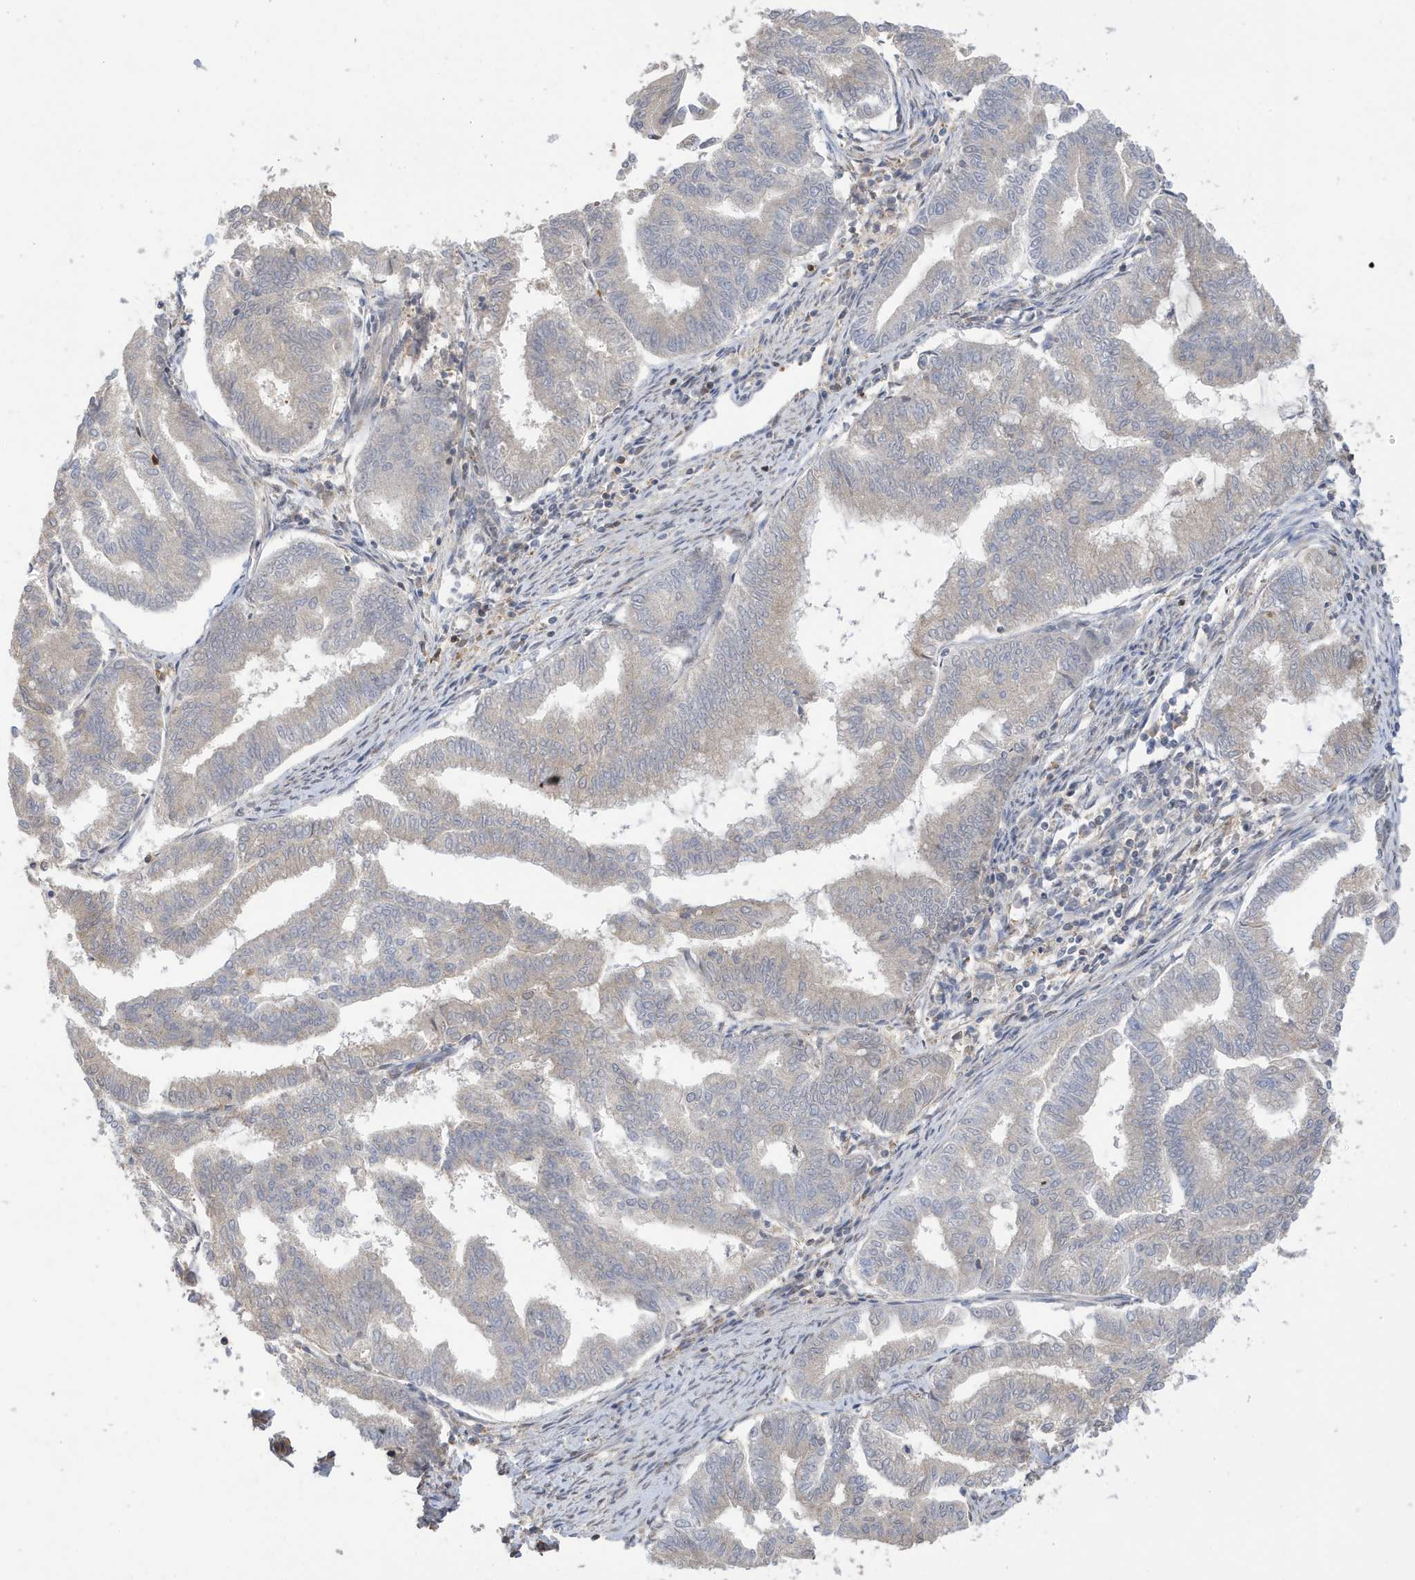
{"staining": {"intensity": "negative", "quantity": "none", "location": "none"}, "tissue": "endometrial cancer", "cell_type": "Tumor cells", "image_type": "cancer", "snomed": [{"axis": "morphology", "description": "Adenocarcinoma, NOS"}, {"axis": "topography", "description": "Endometrium"}], "caption": "High magnification brightfield microscopy of endometrial cancer stained with DAB (brown) and counterstained with hematoxylin (blue): tumor cells show no significant positivity.", "gene": "TAB3", "patient": {"sex": "female", "age": 79}}